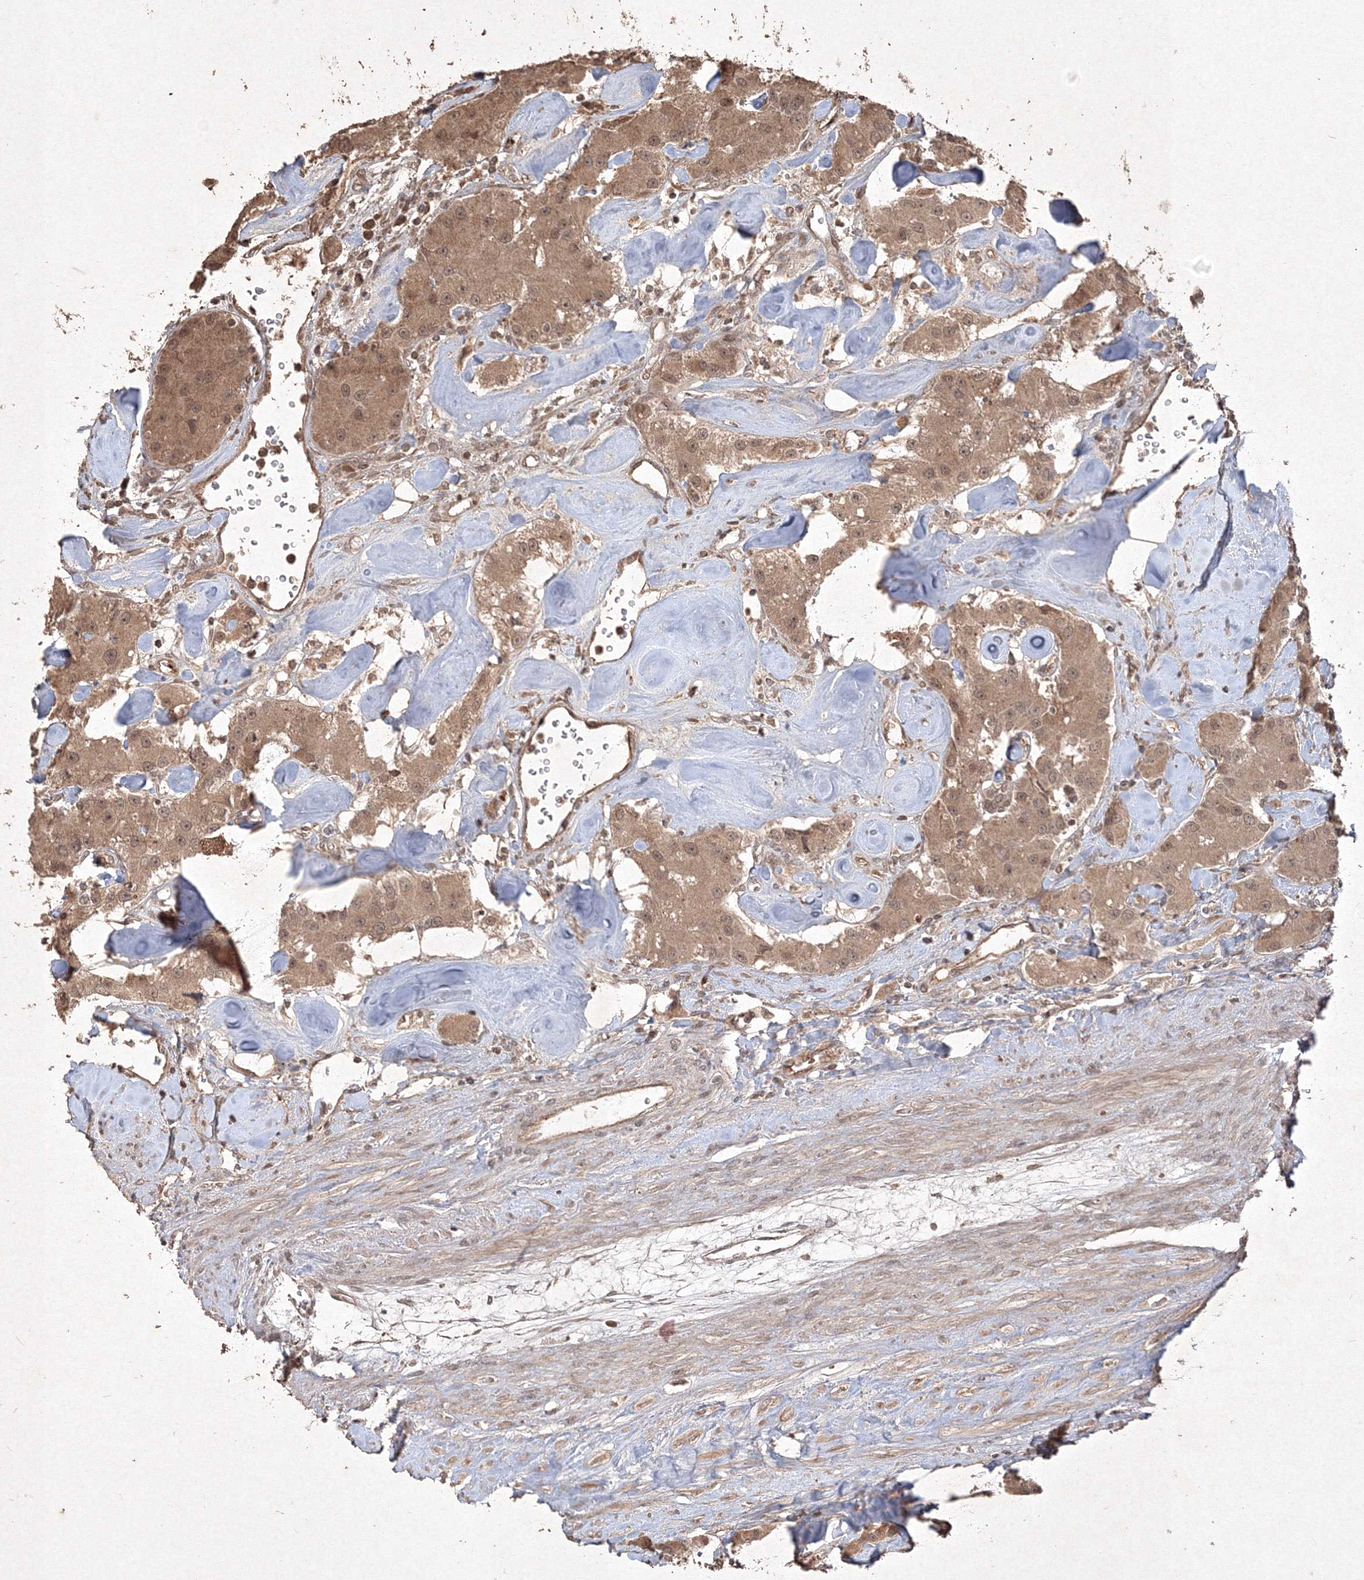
{"staining": {"intensity": "moderate", "quantity": ">75%", "location": "cytoplasmic/membranous,nuclear"}, "tissue": "carcinoid", "cell_type": "Tumor cells", "image_type": "cancer", "snomed": [{"axis": "morphology", "description": "Carcinoid, malignant, NOS"}, {"axis": "topography", "description": "Pancreas"}], "caption": "Immunohistochemistry (IHC) photomicrograph of human malignant carcinoid stained for a protein (brown), which demonstrates medium levels of moderate cytoplasmic/membranous and nuclear staining in approximately >75% of tumor cells.", "gene": "PELI3", "patient": {"sex": "male", "age": 41}}